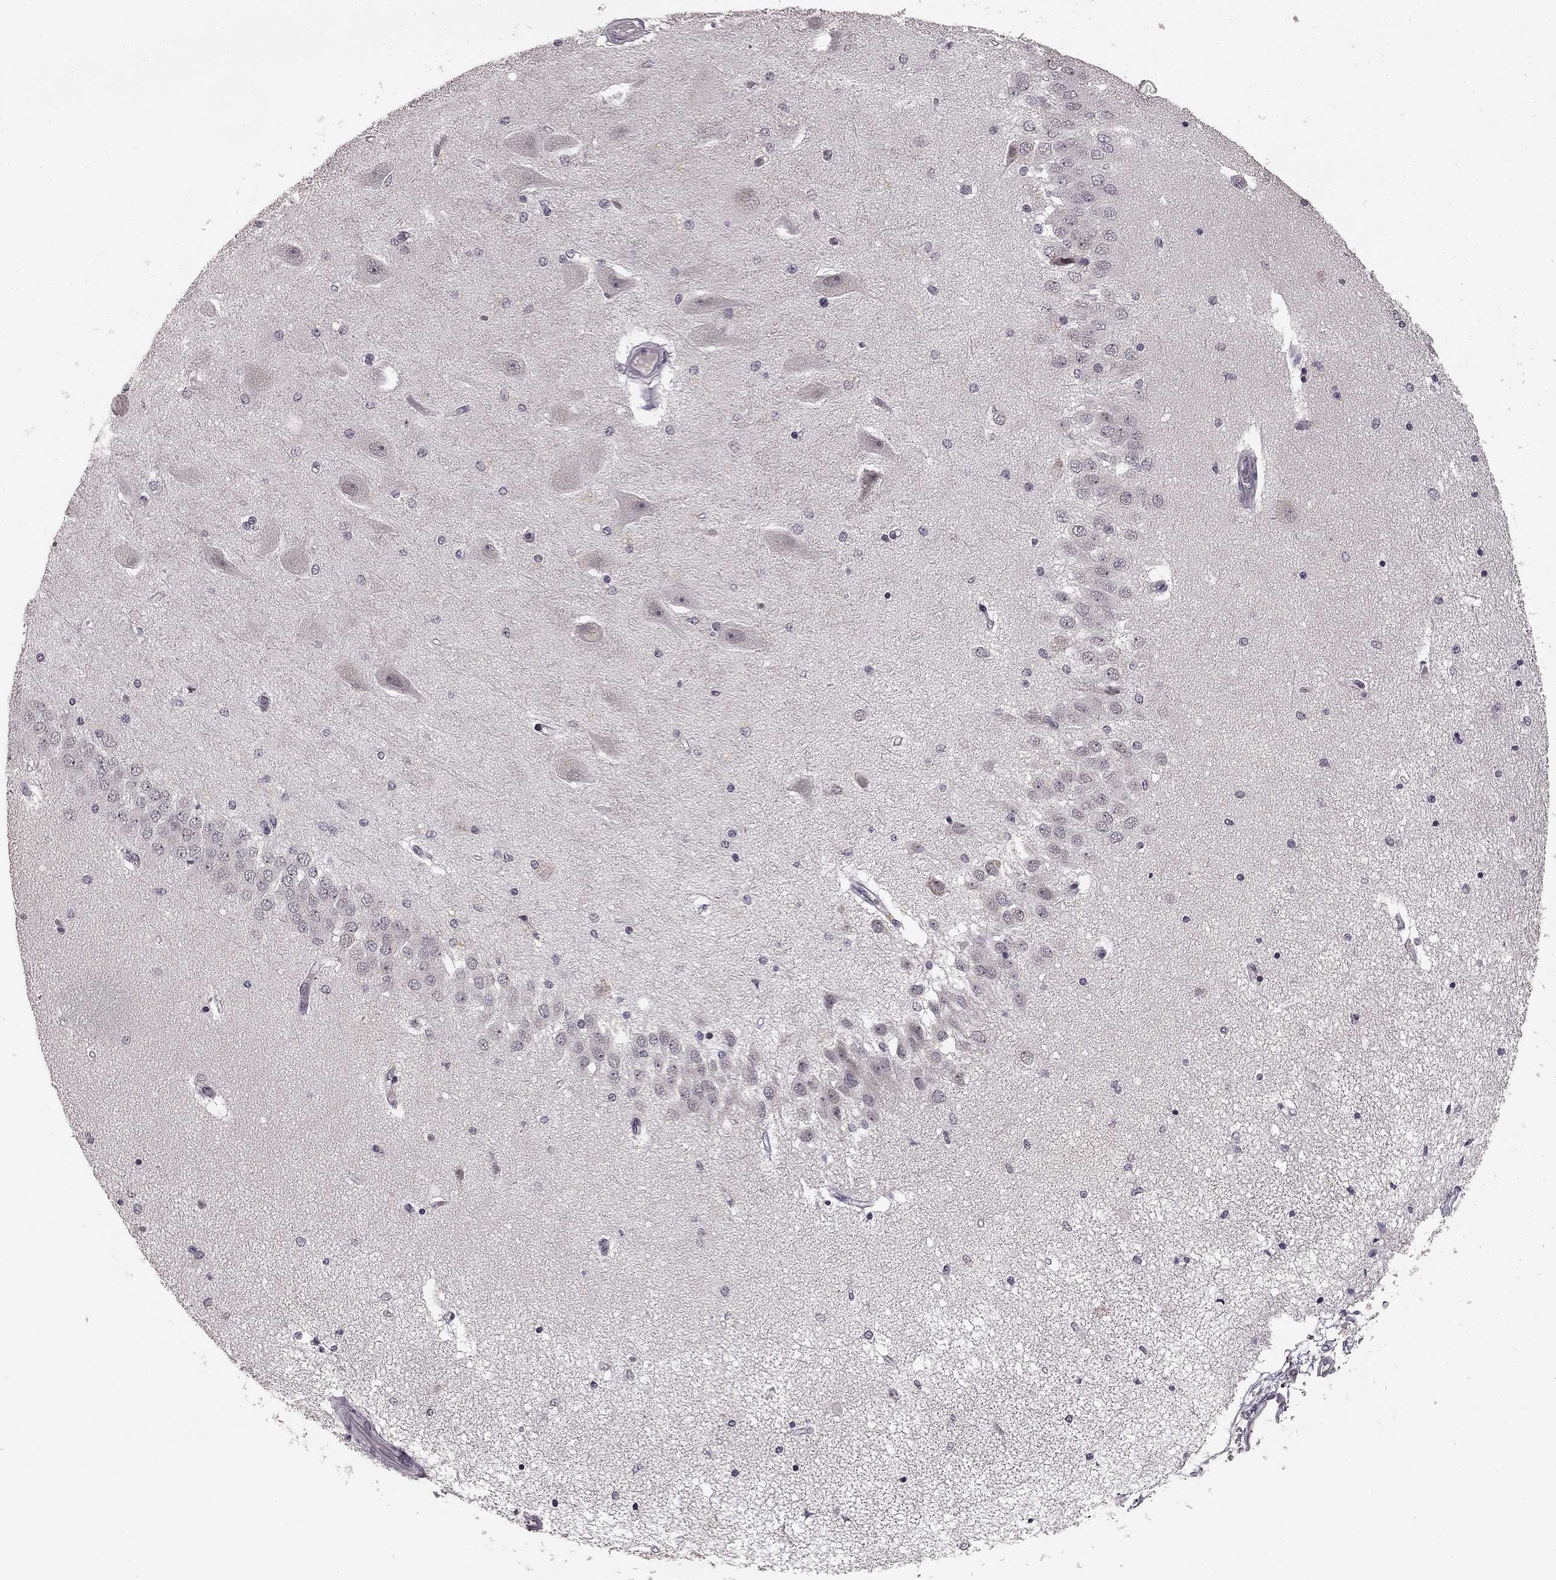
{"staining": {"intensity": "negative", "quantity": "none", "location": "none"}, "tissue": "hippocampus", "cell_type": "Glial cells", "image_type": "normal", "snomed": [{"axis": "morphology", "description": "Normal tissue, NOS"}, {"axis": "topography", "description": "Hippocampus"}], "caption": "This is an immunohistochemistry photomicrograph of benign hippocampus. There is no positivity in glial cells.", "gene": "HCN4", "patient": {"sex": "female", "age": 54}}